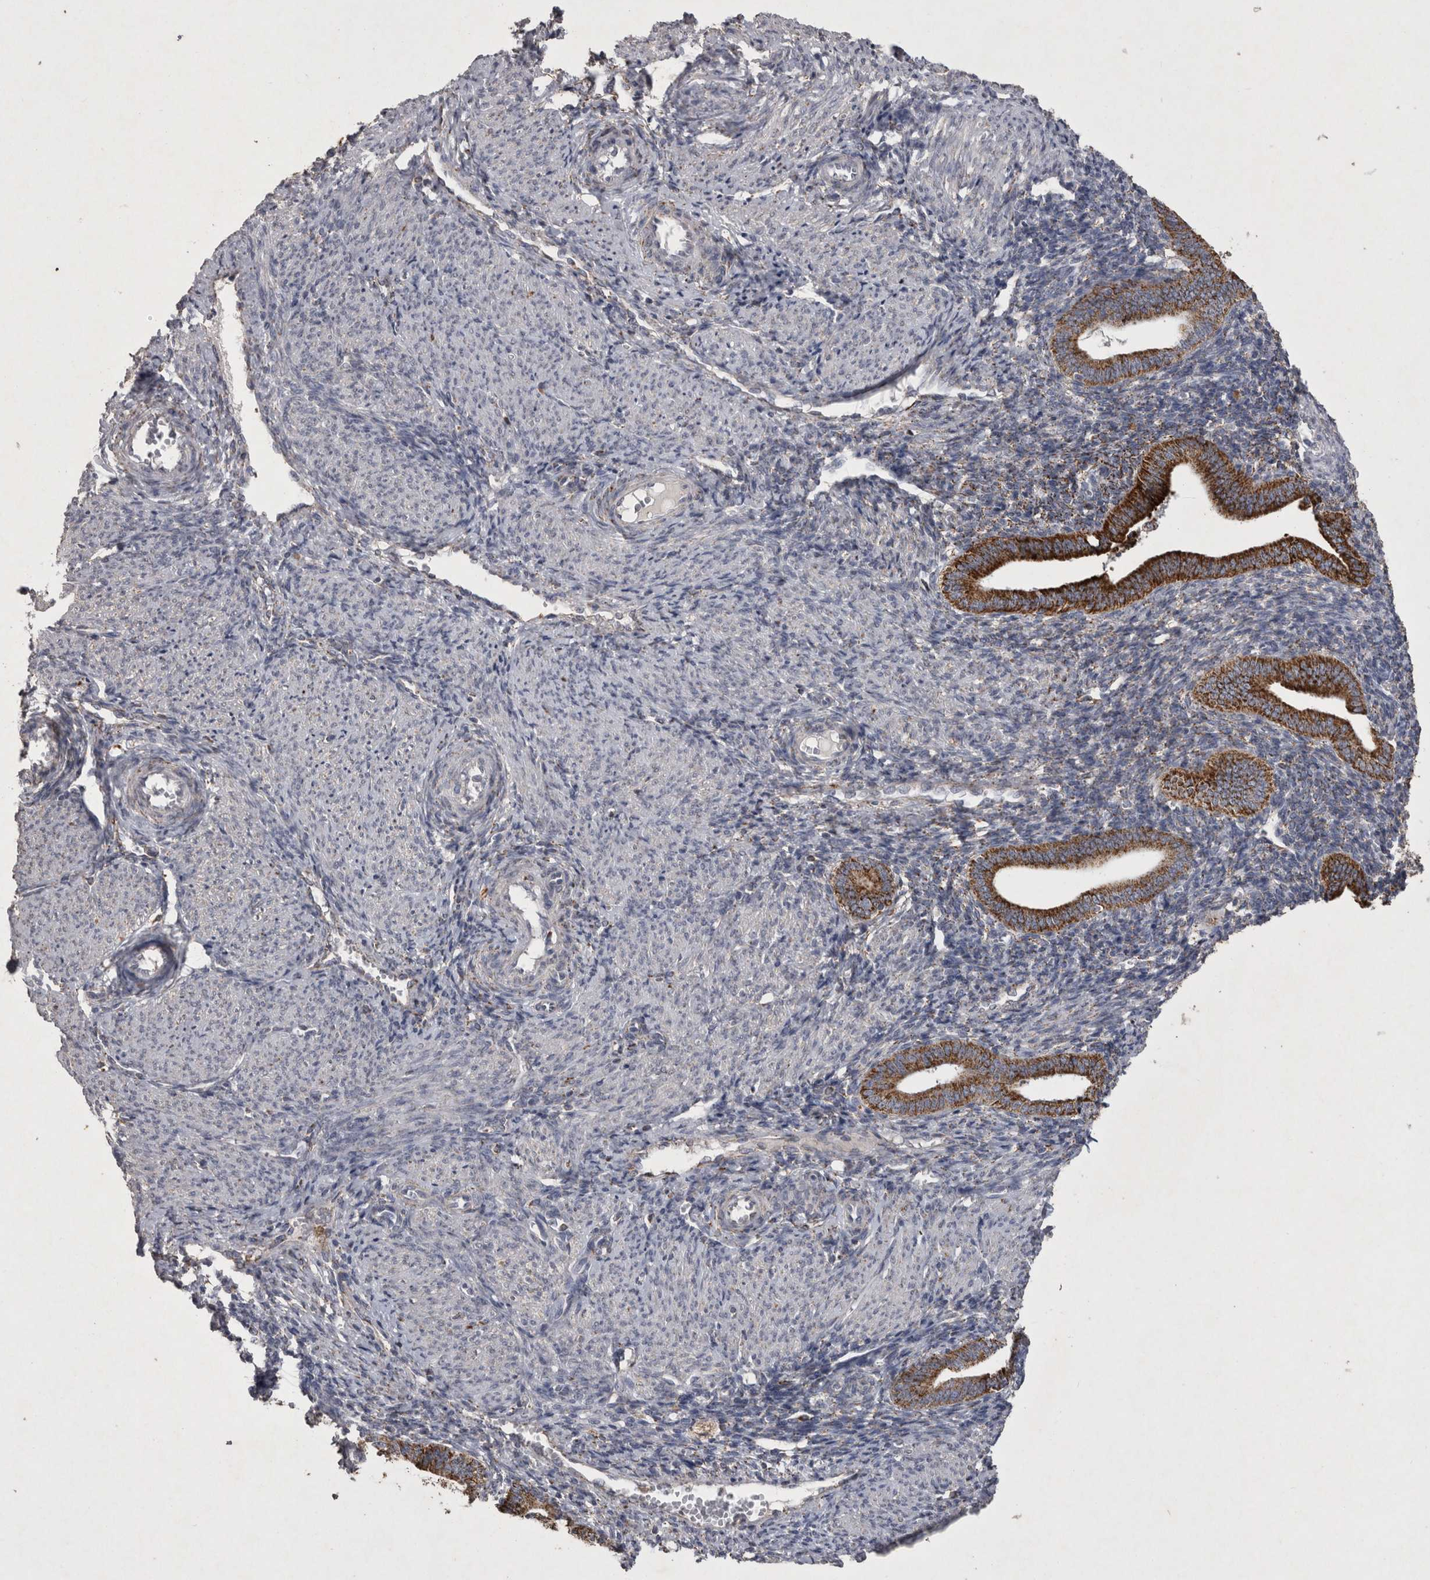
{"staining": {"intensity": "negative", "quantity": "none", "location": "none"}, "tissue": "endometrium", "cell_type": "Cells in endometrial stroma", "image_type": "normal", "snomed": [{"axis": "morphology", "description": "Normal tissue, NOS"}, {"axis": "topography", "description": "Uterus"}, {"axis": "topography", "description": "Endometrium"}], "caption": "Immunohistochemistry micrograph of benign endometrium stained for a protein (brown), which displays no expression in cells in endometrial stroma.", "gene": "DKK3", "patient": {"sex": "female", "age": 33}}